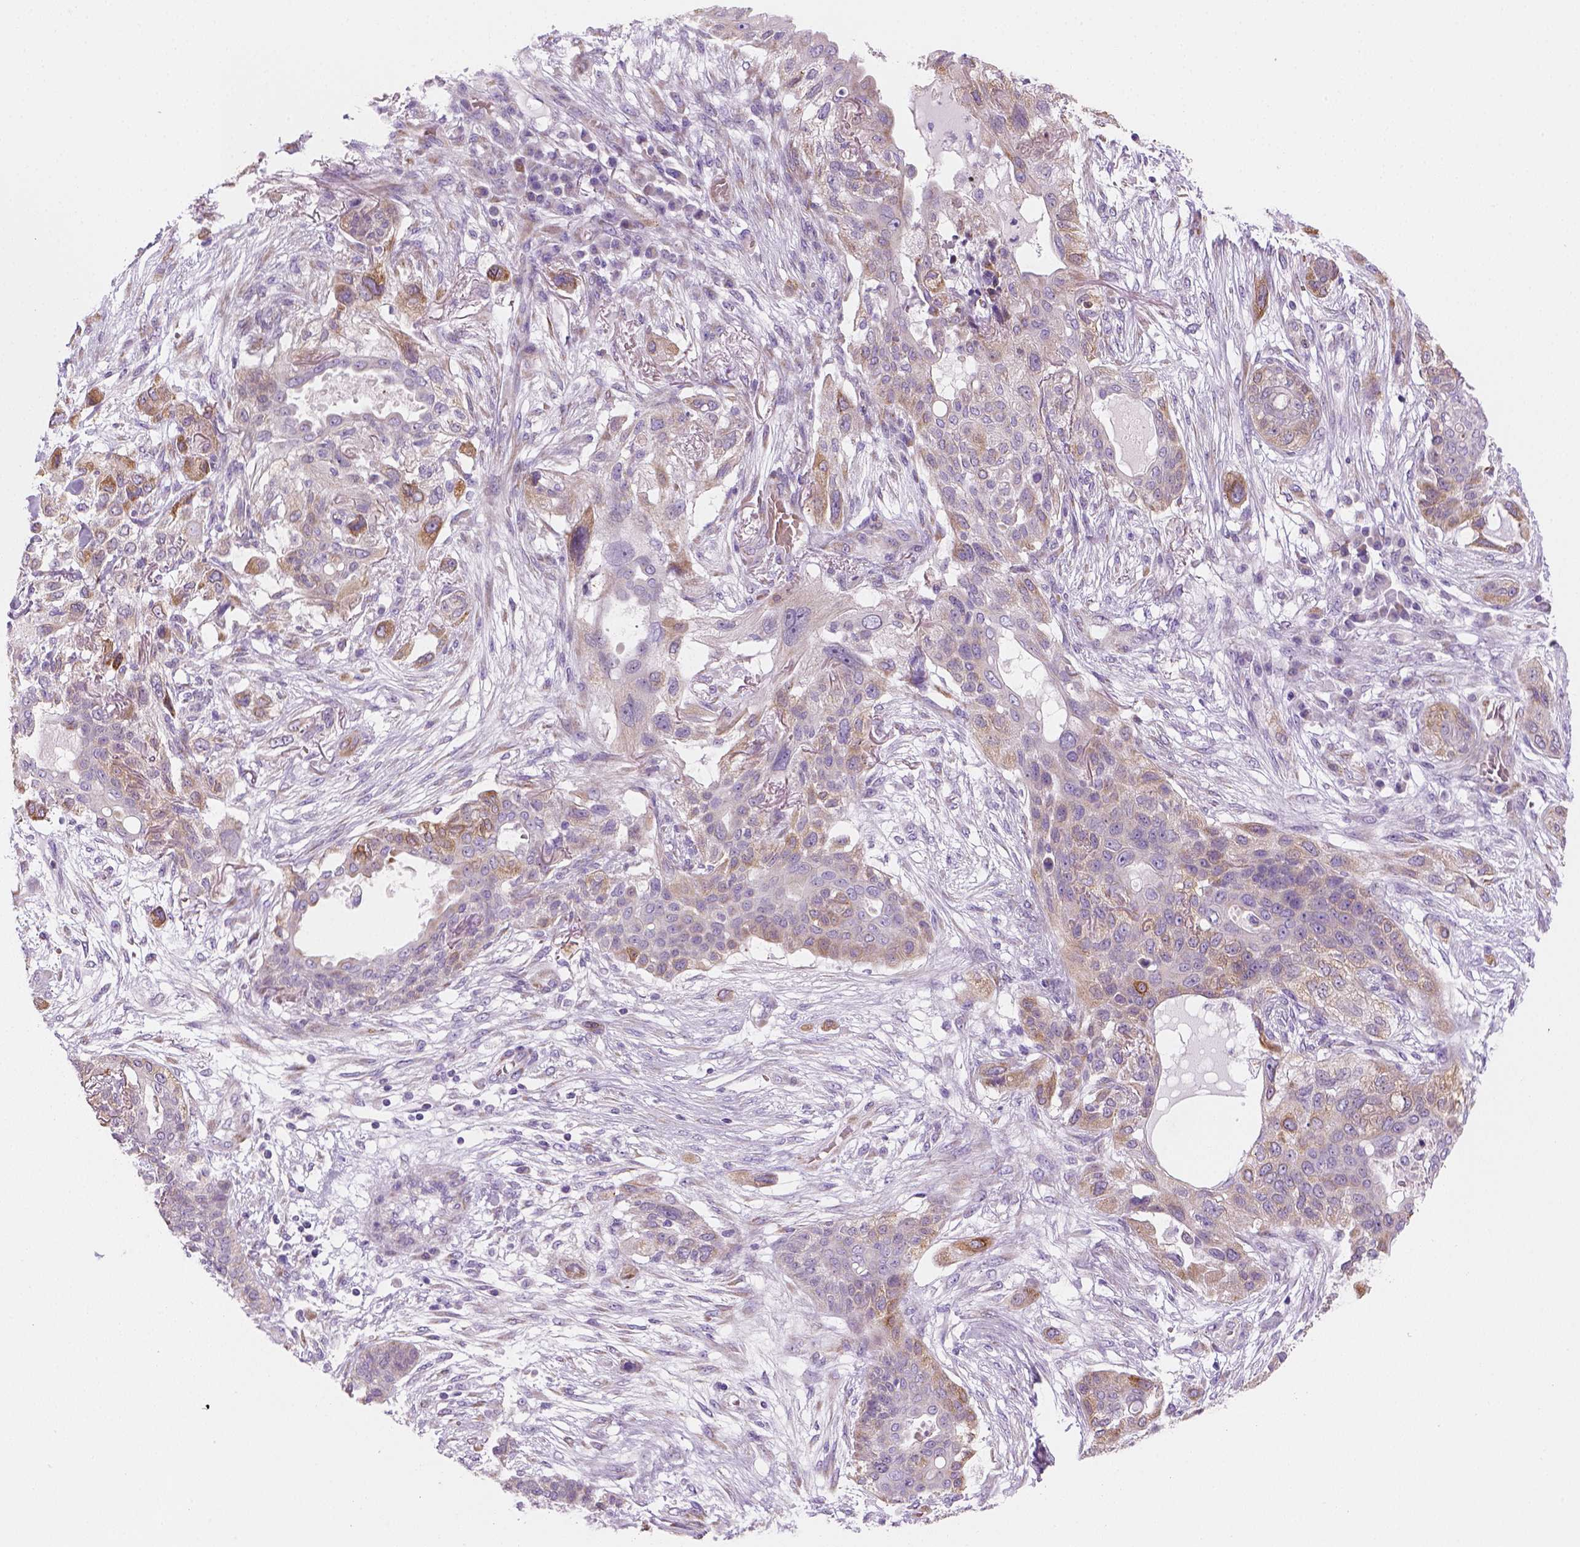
{"staining": {"intensity": "weak", "quantity": "25%-75%", "location": "cytoplasmic/membranous"}, "tissue": "lung cancer", "cell_type": "Tumor cells", "image_type": "cancer", "snomed": [{"axis": "morphology", "description": "Squamous cell carcinoma, NOS"}, {"axis": "topography", "description": "Lung"}], "caption": "Human squamous cell carcinoma (lung) stained with a brown dye displays weak cytoplasmic/membranous positive staining in about 25%-75% of tumor cells.", "gene": "CES2", "patient": {"sex": "female", "age": 70}}